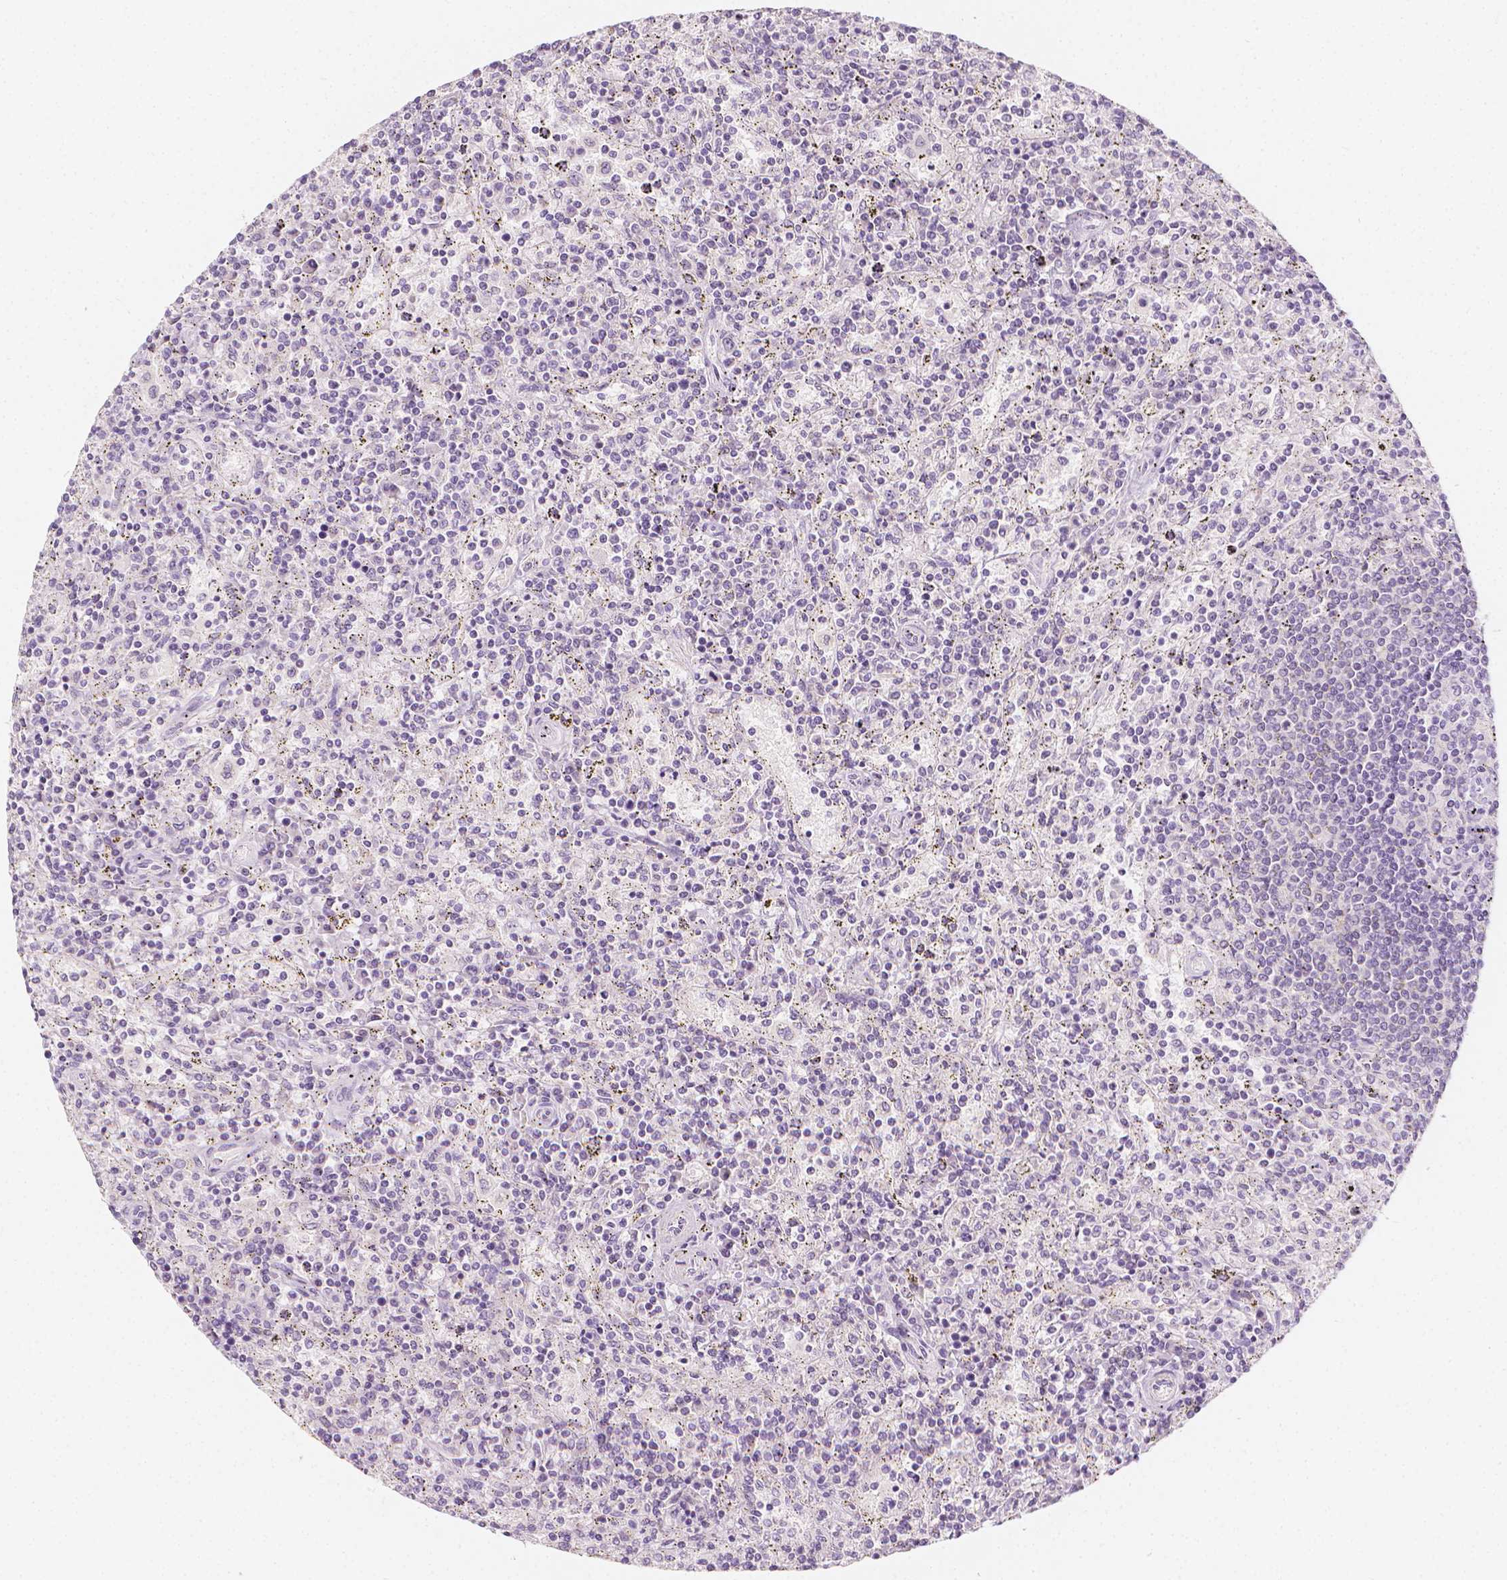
{"staining": {"intensity": "negative", "quantity": "none", "location": "none"}, "tissue": "lymphoma", "cell_type": "Tumor cells", "image_type": "cancer", "snomed": [{"axis": "morphology", "description": "Malignant lymphoma, non-Hodgkin's type, Low grade"}, {"axis": "topography", "description": "Spleen"}], "caption": "A histopathology image of lymphoma stained for a protein demonstrates no brown staining in tumor cells.", "gene": "RBFOX1", "patient": {"sex": "male", "age": 62}}